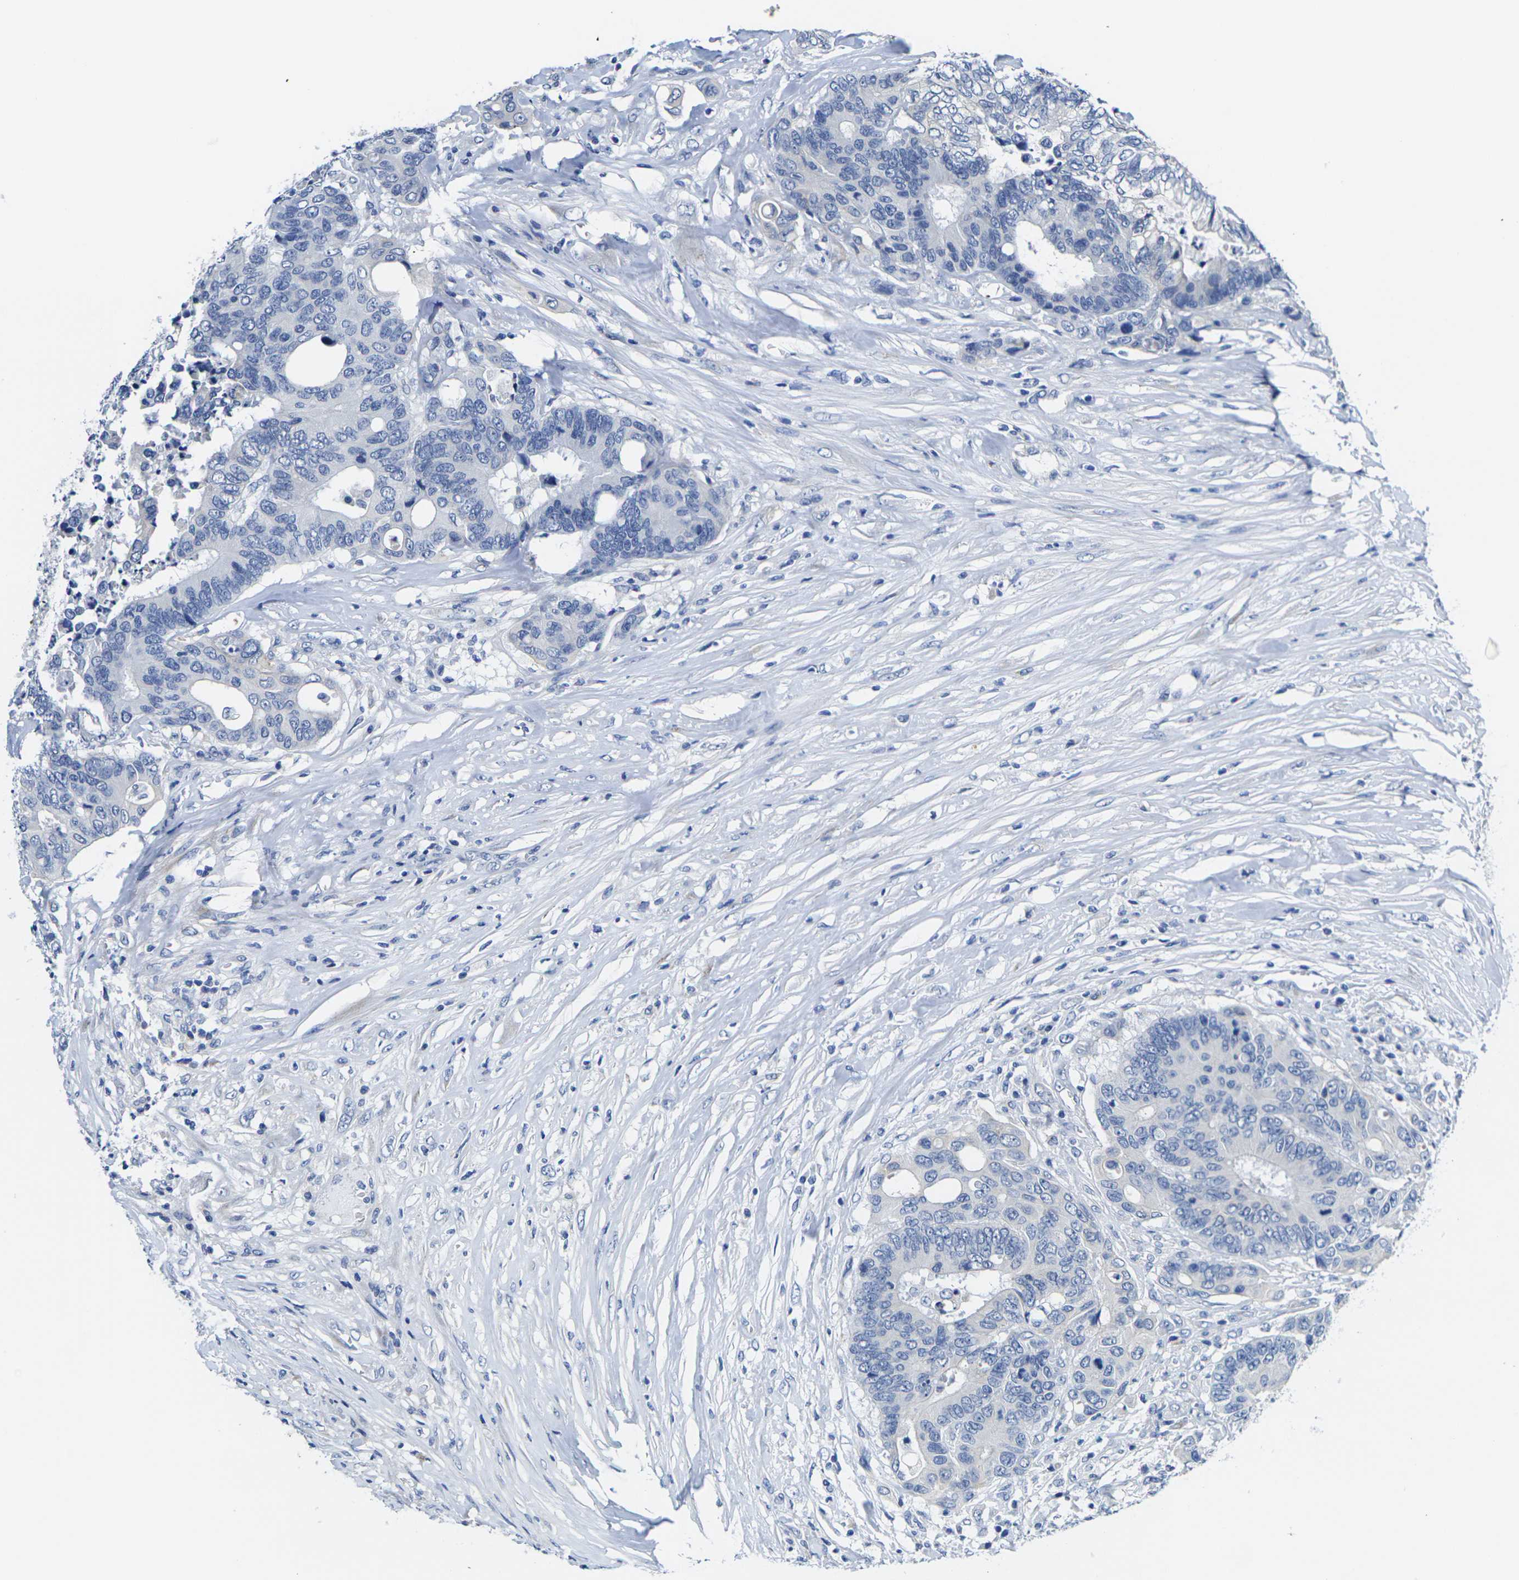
{"staining": {"intensity": "negative", "quantity": "none", "location": "none"}, "tissue": "colorectal cancer", "cell_type": "Tumor cells", "image_type": "cancer", "snomed": [{"axis": "morphology", "description": "Adenocarcinoma, NOS"}, {"axis": "topography", "description": "Rectum"}], "caption": "Colorectal cancer (adenocarcinoma) was stained to show a protein in brown. There is no significant staining in tumor cells. (DAB IHC with hematoxylin counter stain).", "gene": "CRK", "patient": {"sex": "male", "age": 55}}